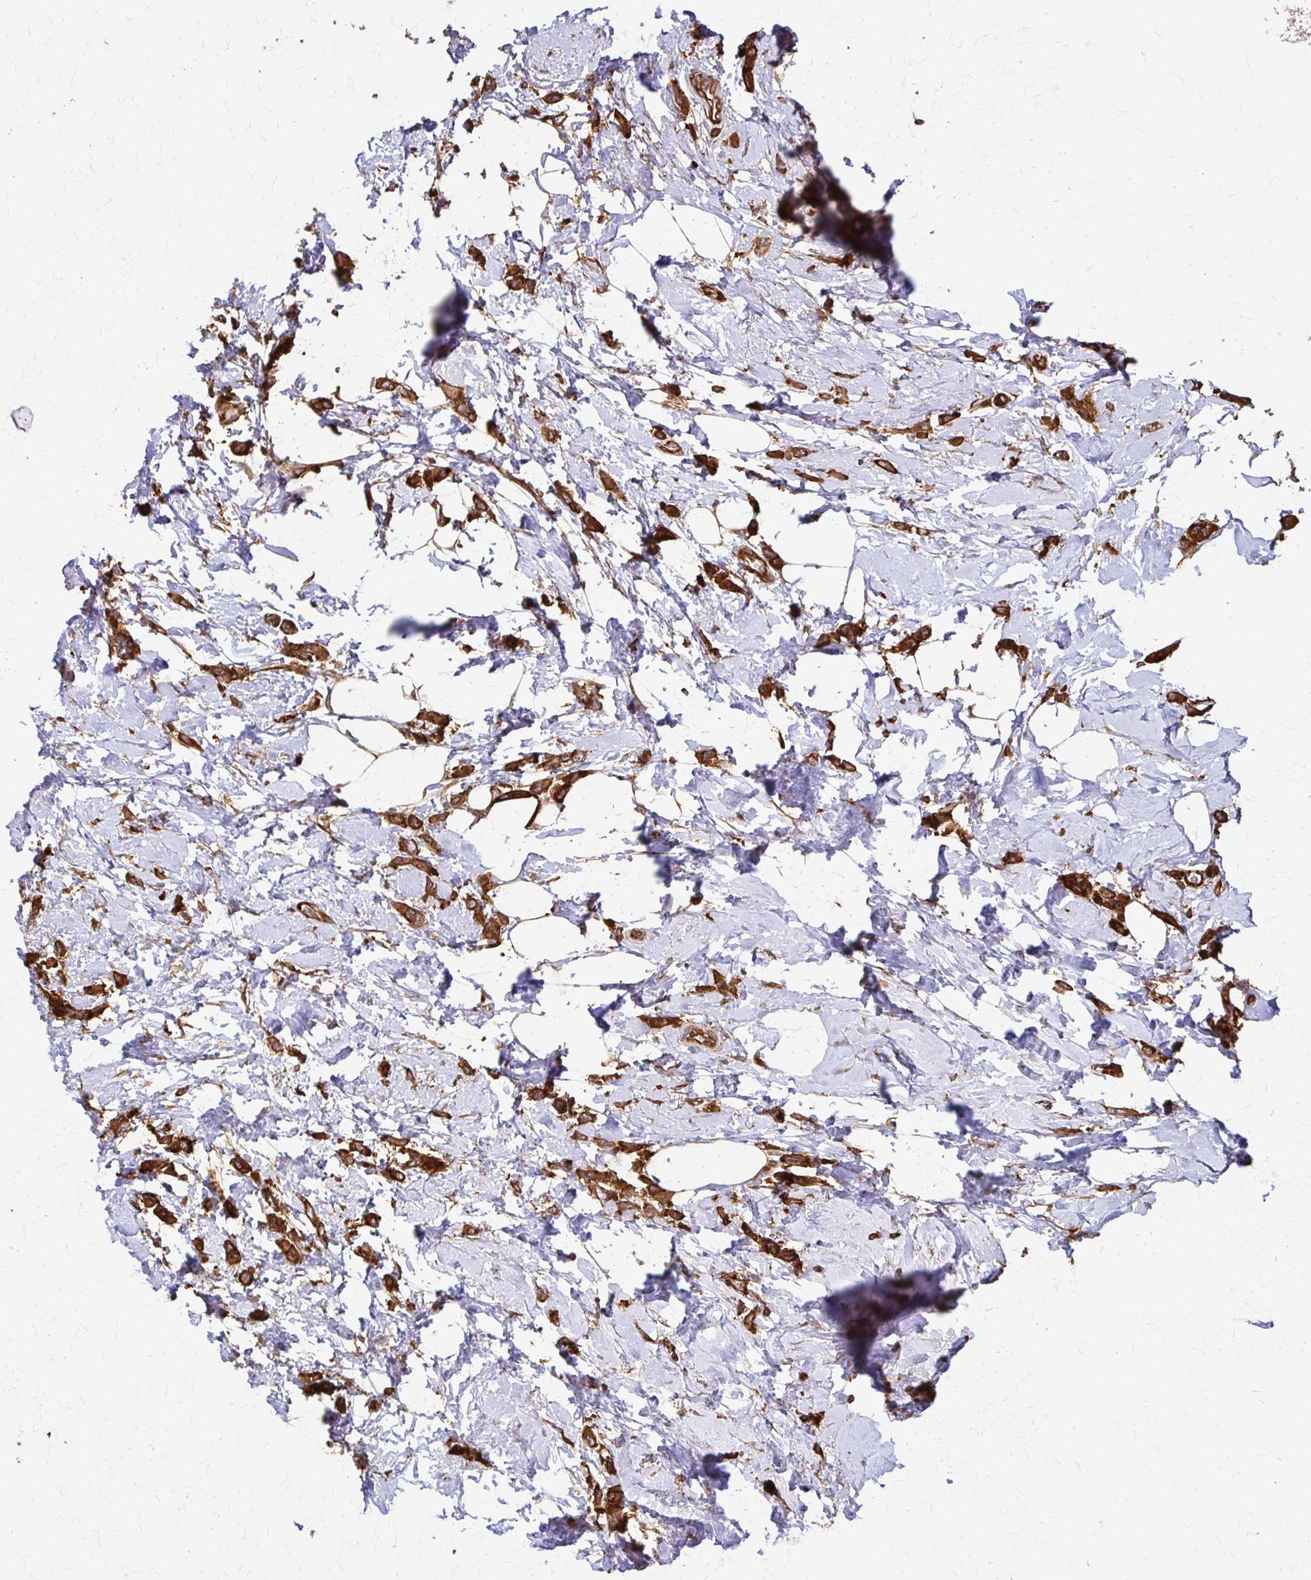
{"staining": {"intensity": "strong", "quantity": ">75%", "location": "cytoplasmic/membranous"}, "tissue": "breast cancer", "cell_type": "Tumor cells", "image_type": "cancer", "snomed": [{"axis": "morphology", "description": "Lobular carcinoma"}, {"axis": "topography", "description": "Breast"}], "caption": "Immunohistochemistry (IHC) of human breast cancer (lobular carcinoma) demonstrates high levels of strong cytoplasmic/membranous positivity in about >75% of tumor cells.", "gene": "EEF2", "patient": {"sex": "female", "age": 66}}